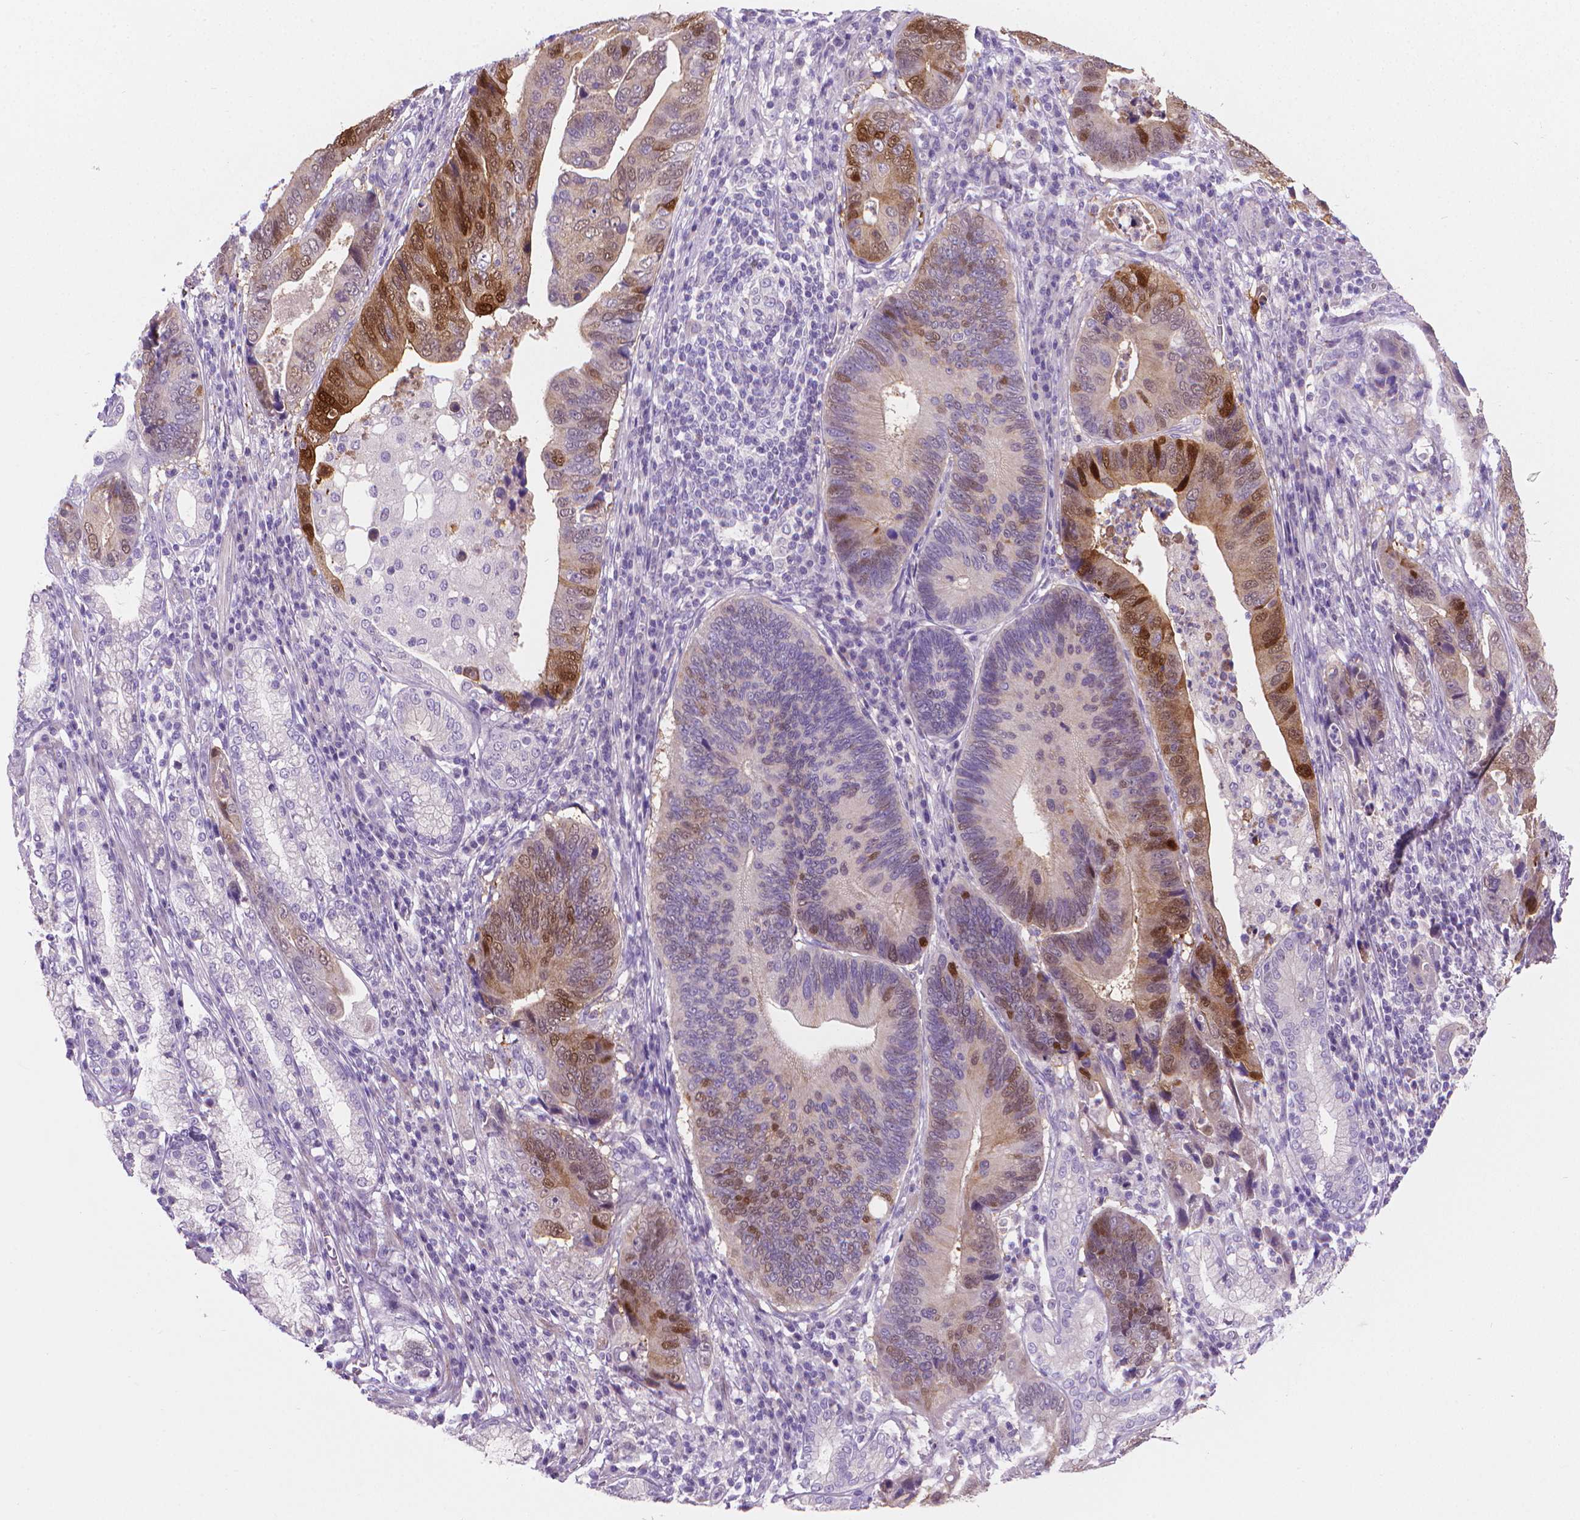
{"staining": {"intensity": "moderate", "quantity": "25%-75%", "location": "cytoplasmic/membranous"}, "tissue": "stomach cancer", "cell_type": "Tumor cells", "image_type": "cancer", "snomed": [{"axis": "morphology", "description": "Adenocarcinoma, NOS"}, {"axis": "topography", "description": "Stomach"}], "caption": "IHC micrograph of neoplastic tissue: human stomach cancer (adenocarcinoma) stained using immunohistochemistry reveals medium levels of moderate protein expression localized specifically in the cytoplasmic/membranous of tumor cells, appearing as a cytoplasmic/membranous brown color.", "gene": "GSDMA", "patient": {"sex": "male", "age": 84}}